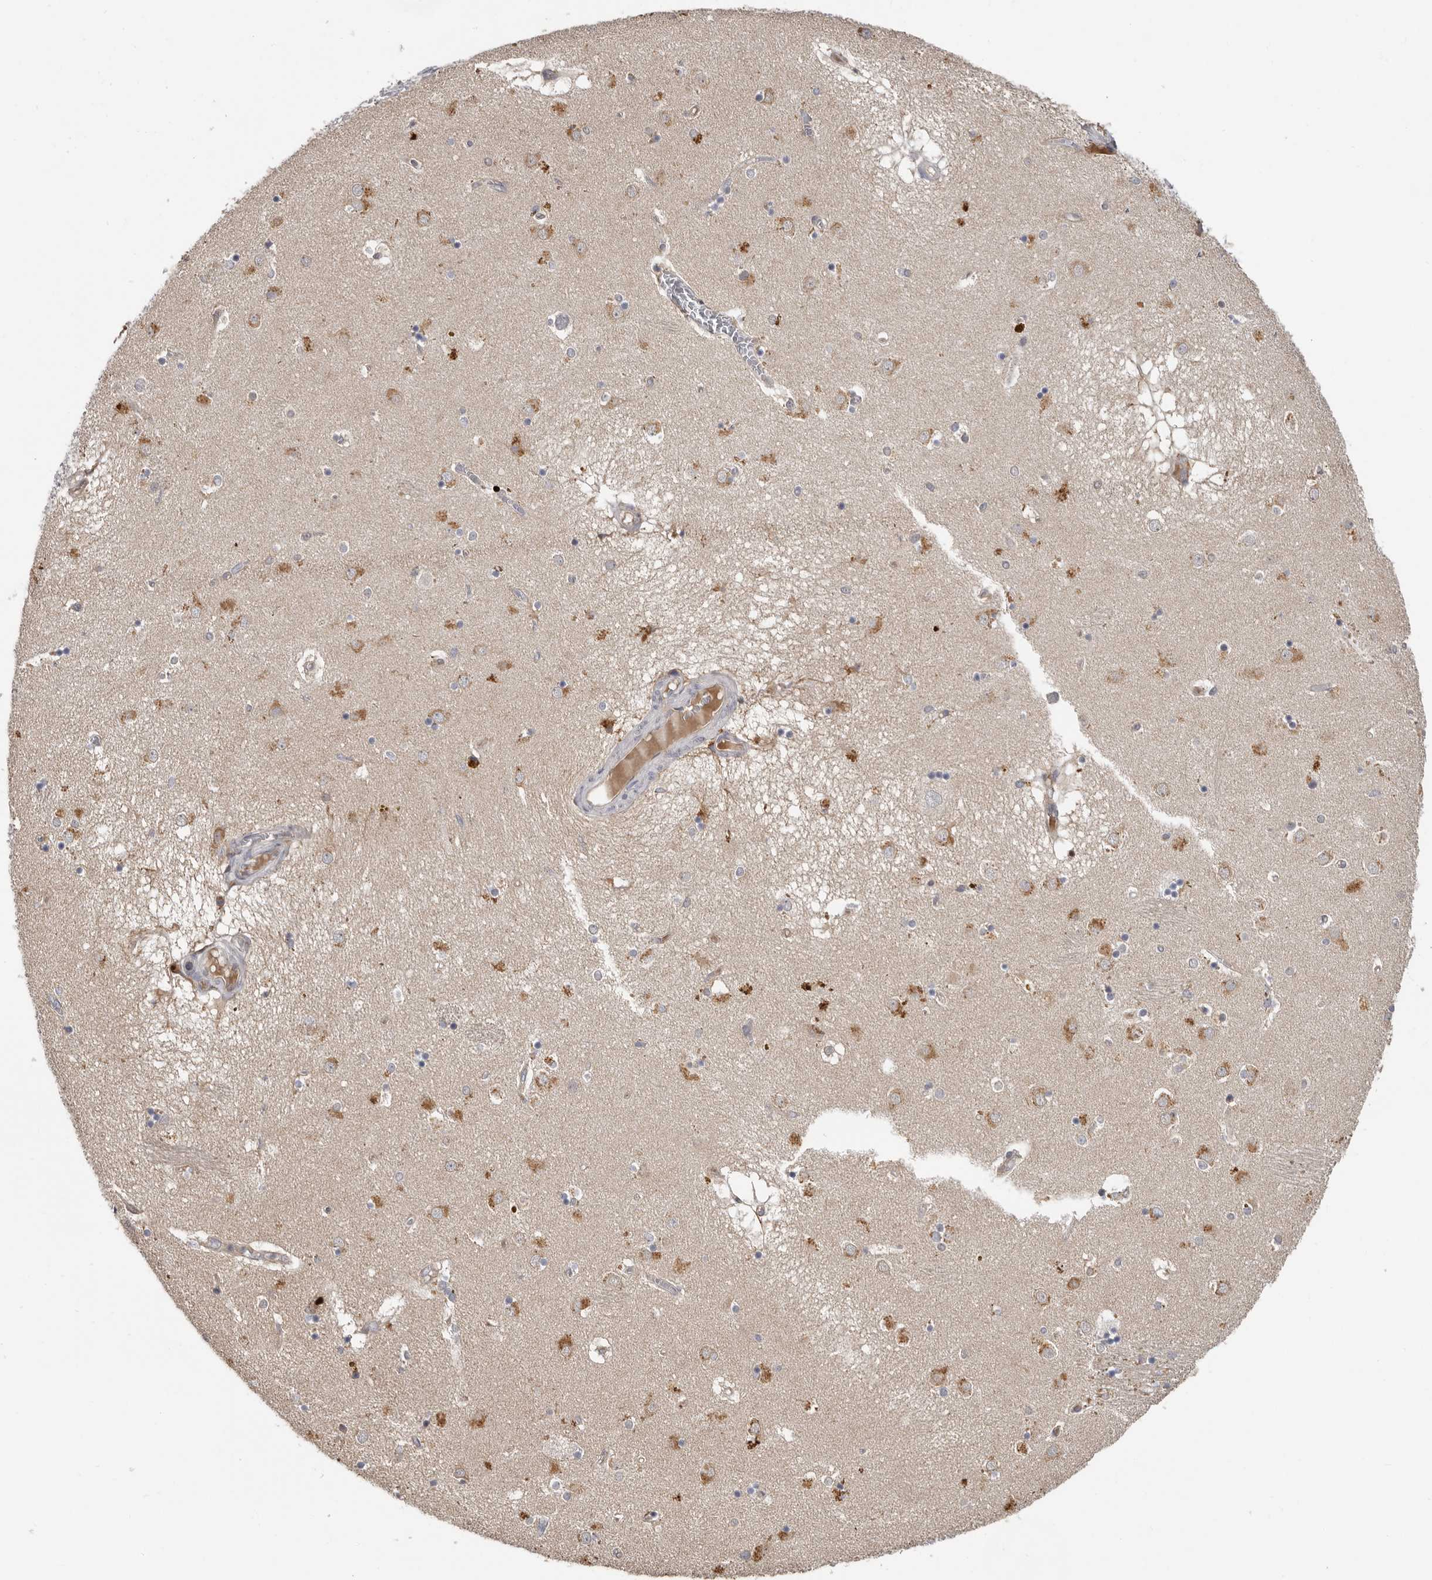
{"staining": {"intensity": "moderate", "quantity": "<25%", "location": "cytoplasmic/membranous"}, "tissue": "caudate", "cell_type": "Glial cells", "image_type": "normal", "snomed": [{"axis": "morphology", "description": "Normal tissue, NOS"}, {"axis": "topography", "description": "Lateral ventricle wall"}], "caption": "The image displays immunohistochemical staining of benign caudate. There is moderate cytoplasmic/membranous expression is seen in approximately <25% of glial cells.", "gene": "MTF1", "patient": {"sex": "male", "age": 70}}